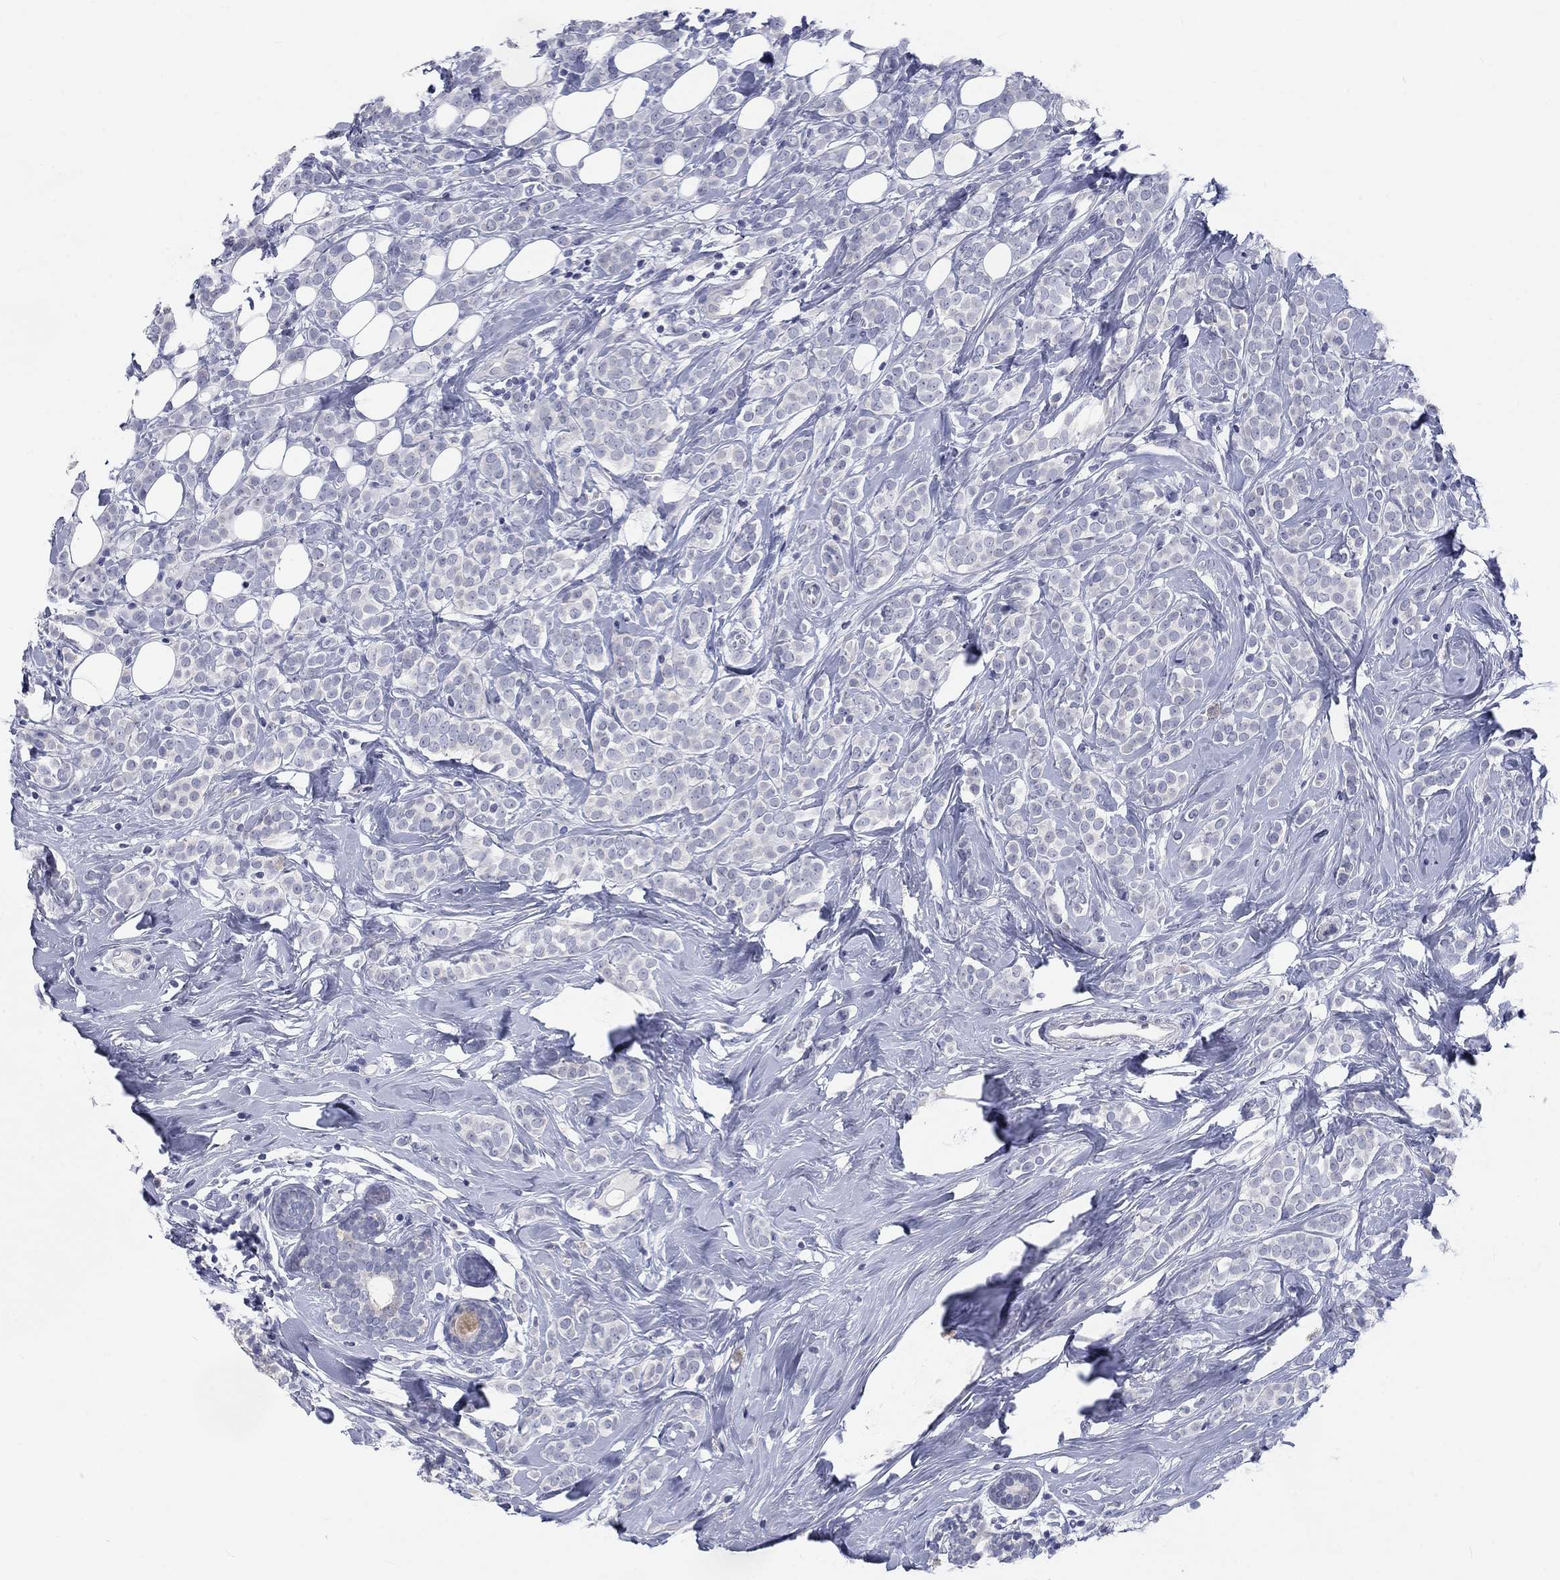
{"staining": {"intensity": "negative", "quantity": "none", "location": "none"}, "tissue": "breast cancer", "cell_type": "Tumor cells", "image_type": "cancer", "snomed": [{"axis": "morphology", "description": "Lobular carcinoma"}, {"axis": "topography", "description": "Breast"}], "caption": "Immunohistochemistry micrograph of neoplastic tissue: breast cancer stained with DAB displays no significant protein expression in tumor cells.", "gene": "CALB1", "patient": {"sex": "female", "age": 49}}